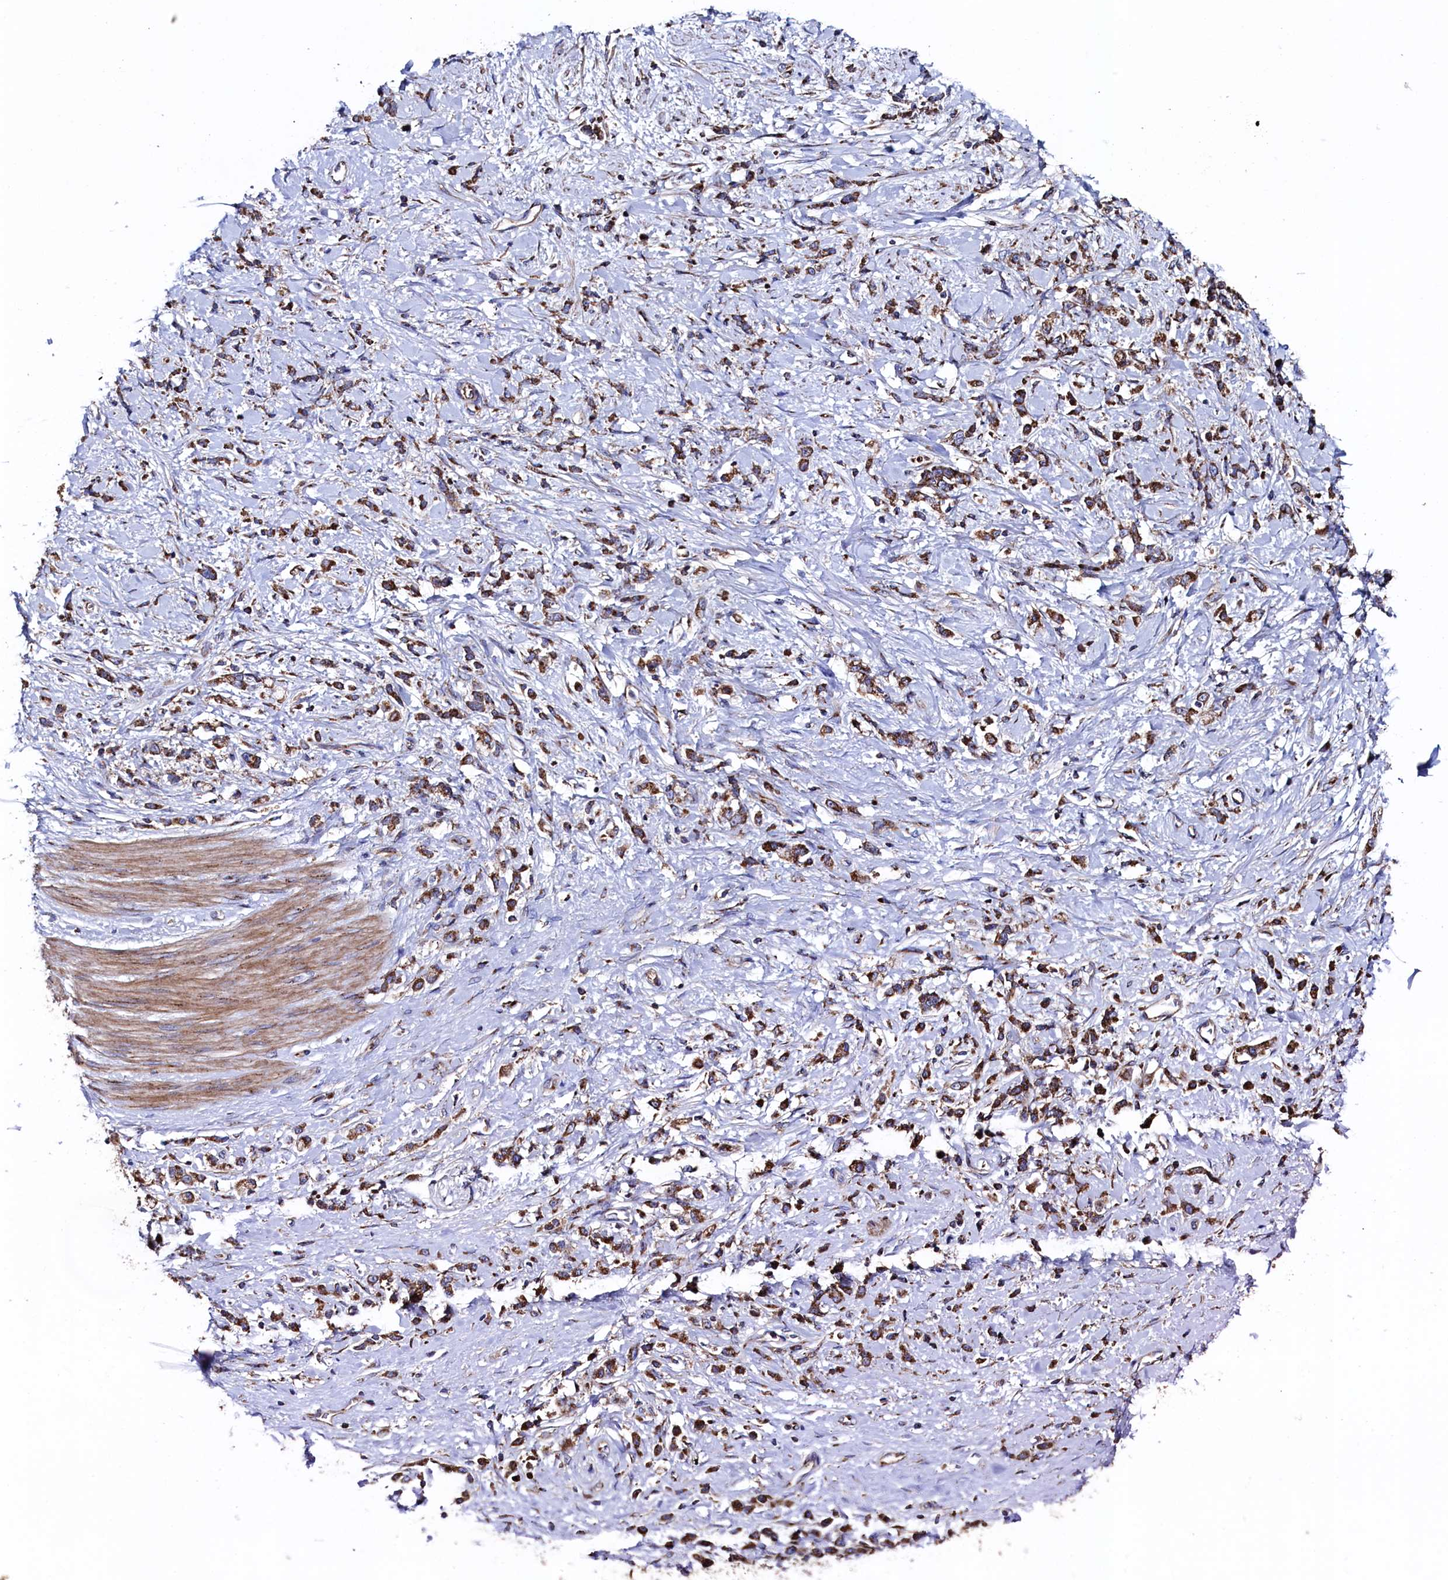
{"staining": {"intensity": "strong", "quantity": ">75%", "location": "cytoplasmic/membranous"}, "tissue": "stomach cancer", "cell_type": "Tumor cells", "image_type": "cancer", "snomed": [{"axis": "morphology", "description": "Adenocarcinoma, NOS"}, {"axis": "topography", "description": "Stomach"}], "caption": "Adenocarcinoma (stomach) stained with DAB (3,3'-diaminobenzidine) IHC reveals high levels of strong cytoplasmic/membranous expression in about >75% of tumor cells.", "gene": "PRRC1", "patient": {"sex": "female", "age": 60}}